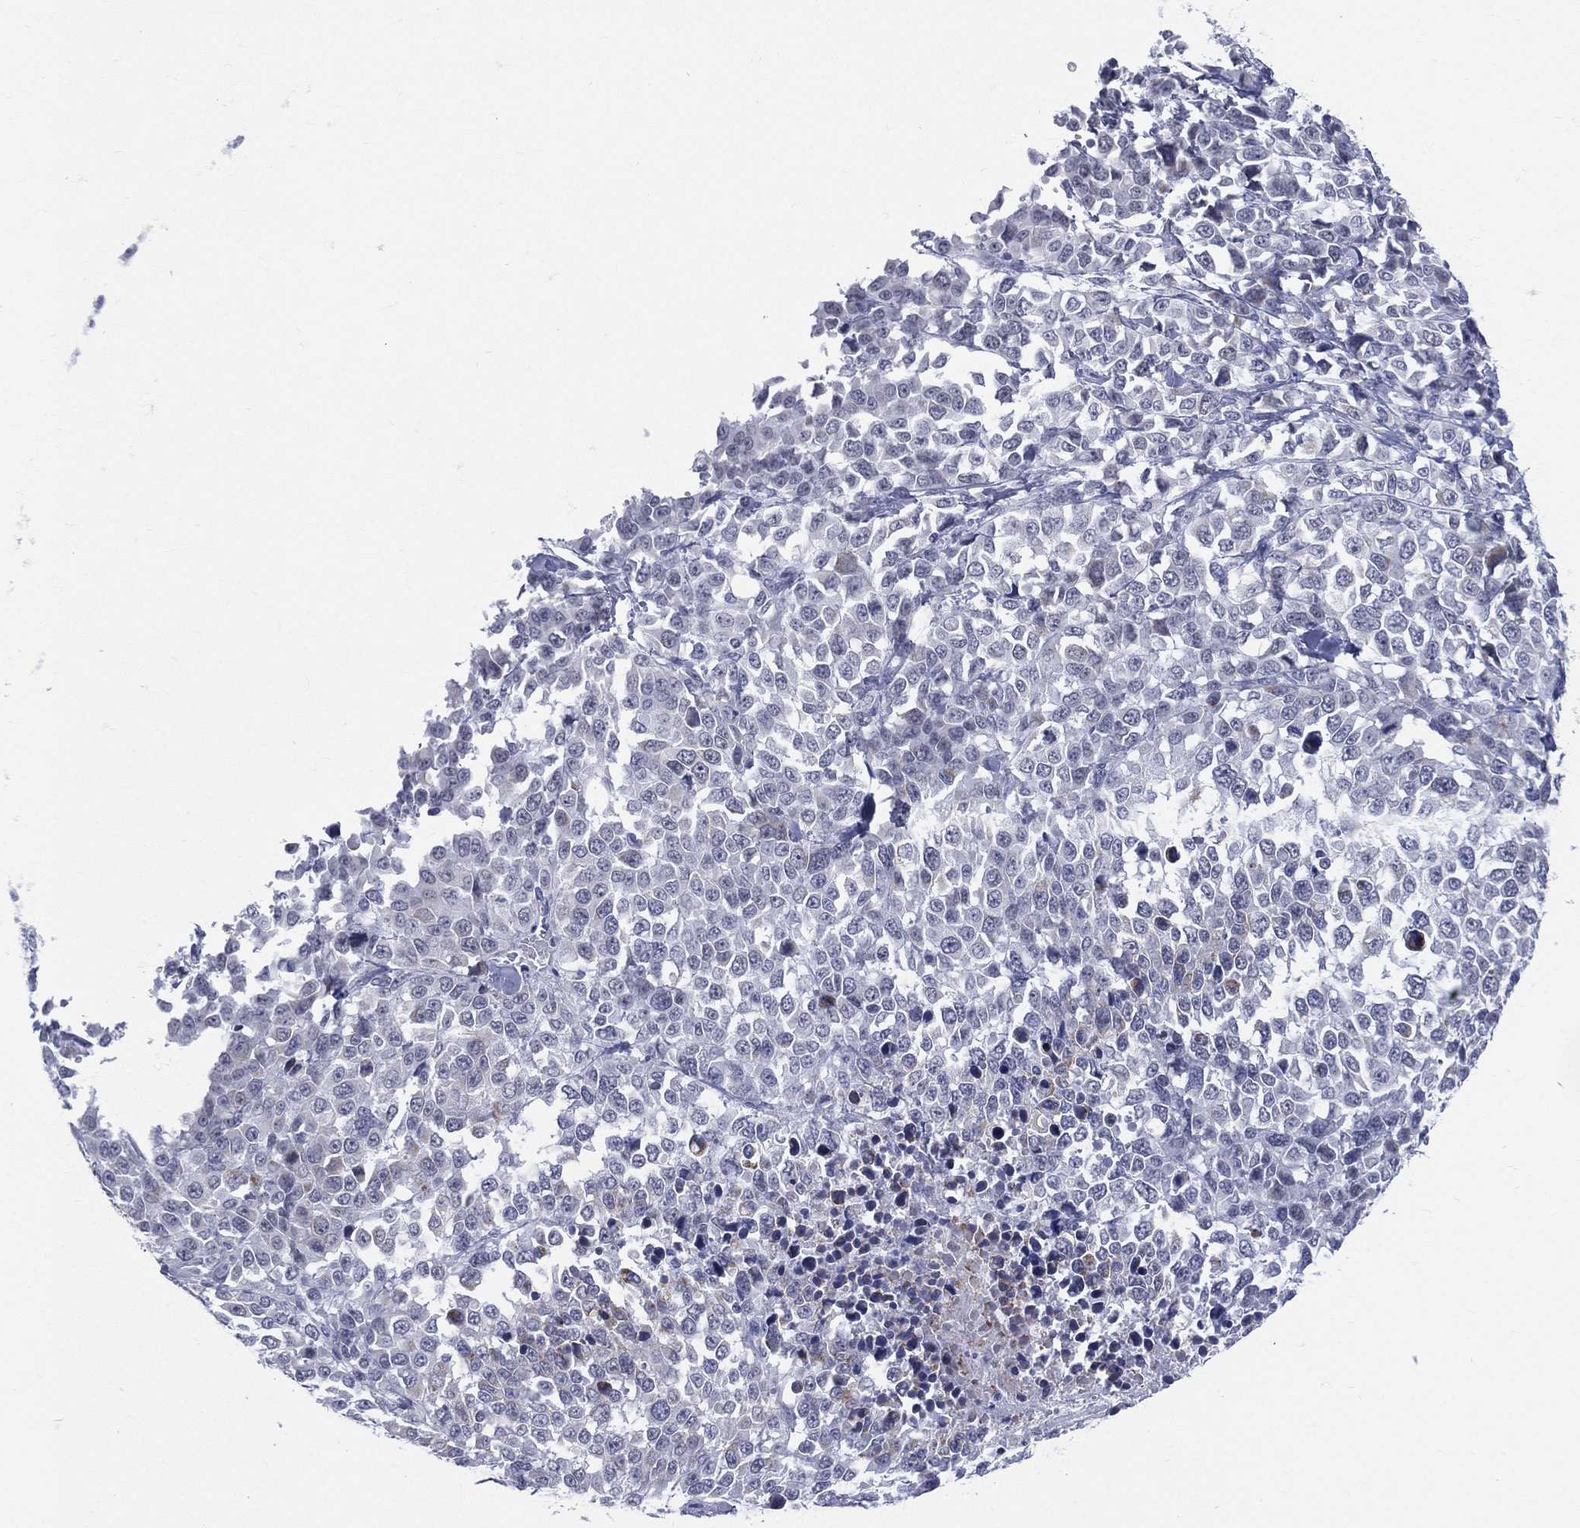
{"staining": {"intensity": "negative", "quantity": "none", "location": "none"}, "tissue": "melanoma", "cell_type": "Tumor cells", "image_type": "cancer", "snomed": [{"axis": "morphology", "description": "Malignant melanoma, Metastatic site"}, {"axis": "topography", "description": "Skin"}], "caption": "High magnification brightfield microscopy of melanoma stained with DAB (brown) and counterstained with hematoxylin (blue): tumor cells show no significant positivity.", "gene": "MLLT10", "patient": {"sex": "male", "age": 84}}